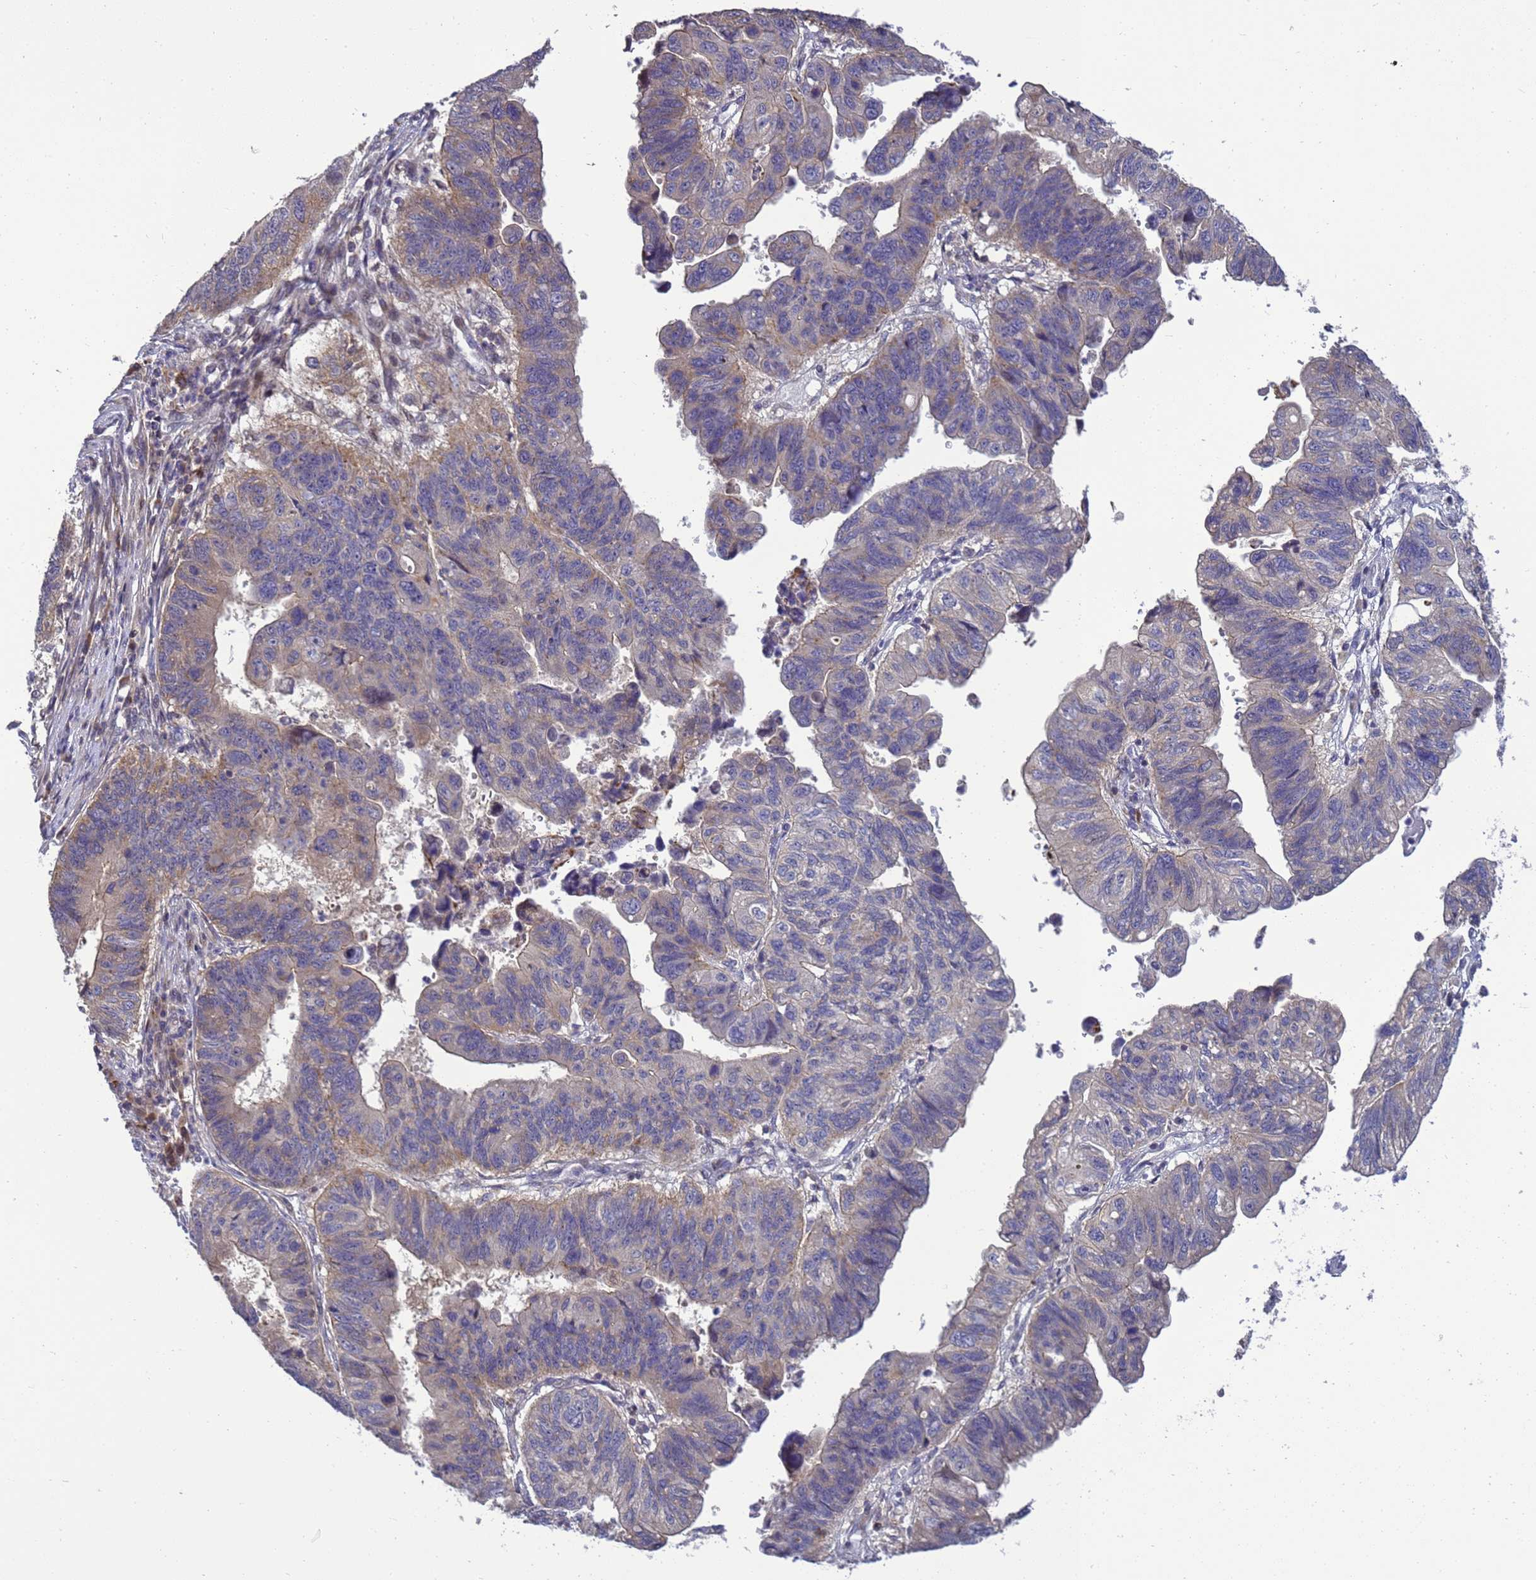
{"staining": {"intensity": "weak", "quantity": "25%-75%", "location": "cytoplasmic/membranous"}, "tissue": "stomach cancer", "cell_type": "Tumor cells", "image_type": "cancer", "snomed": [{"axis": "morphology", "description": "Adenocarcinoma, NOS"}, {"axis": "topography", "description": "Stomach"}], "caption": "An immunohistochemistry (IHC) image of neoplastic tissue is shown. Protein staining in brown highlights weak cytoplasmic/membranous positivity in stomach cancer within tumor cells.", "gene": "TMEM74B", "patient": {"sex": "male", "age": 59}}